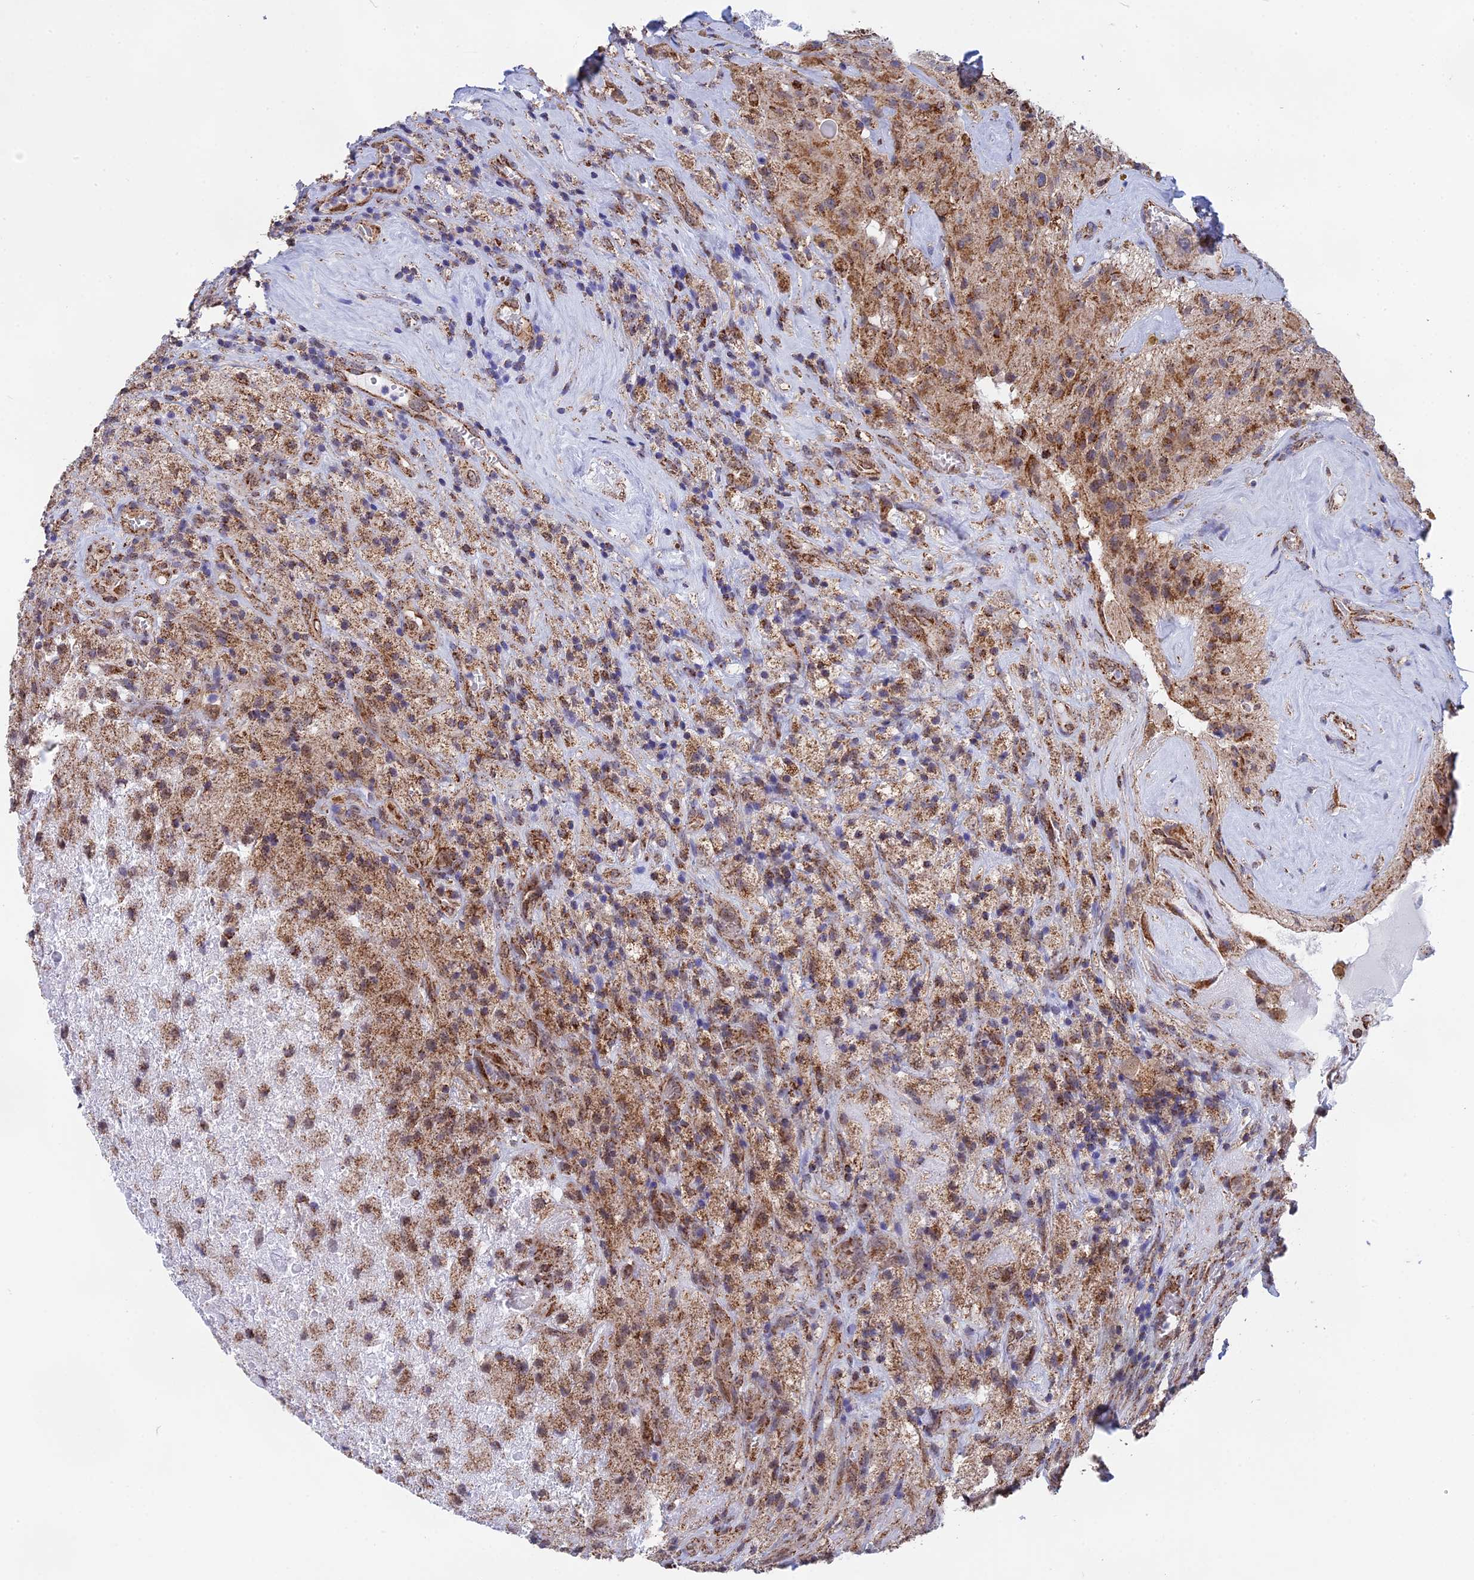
{"staining": {"intensity": "moderate", "quantity": ">75%", "location": "cytoplasmic/membranous"}, "tissue": "glioma", "cell_type": "Tumor cells", "image_type": "cancer", "snomed": [{"axis": "morphology", "description": "Glioma, malignant, High grade"}, {"axis": "topography", "description": "Brain"}], "caption": "Moderate cytoplasmic/membranous expression is seen in about >75% of tumor cells in high-grade glioma (malignant).", "gene": "CDC16", "patient": {"sex": "male", "age": 69}}